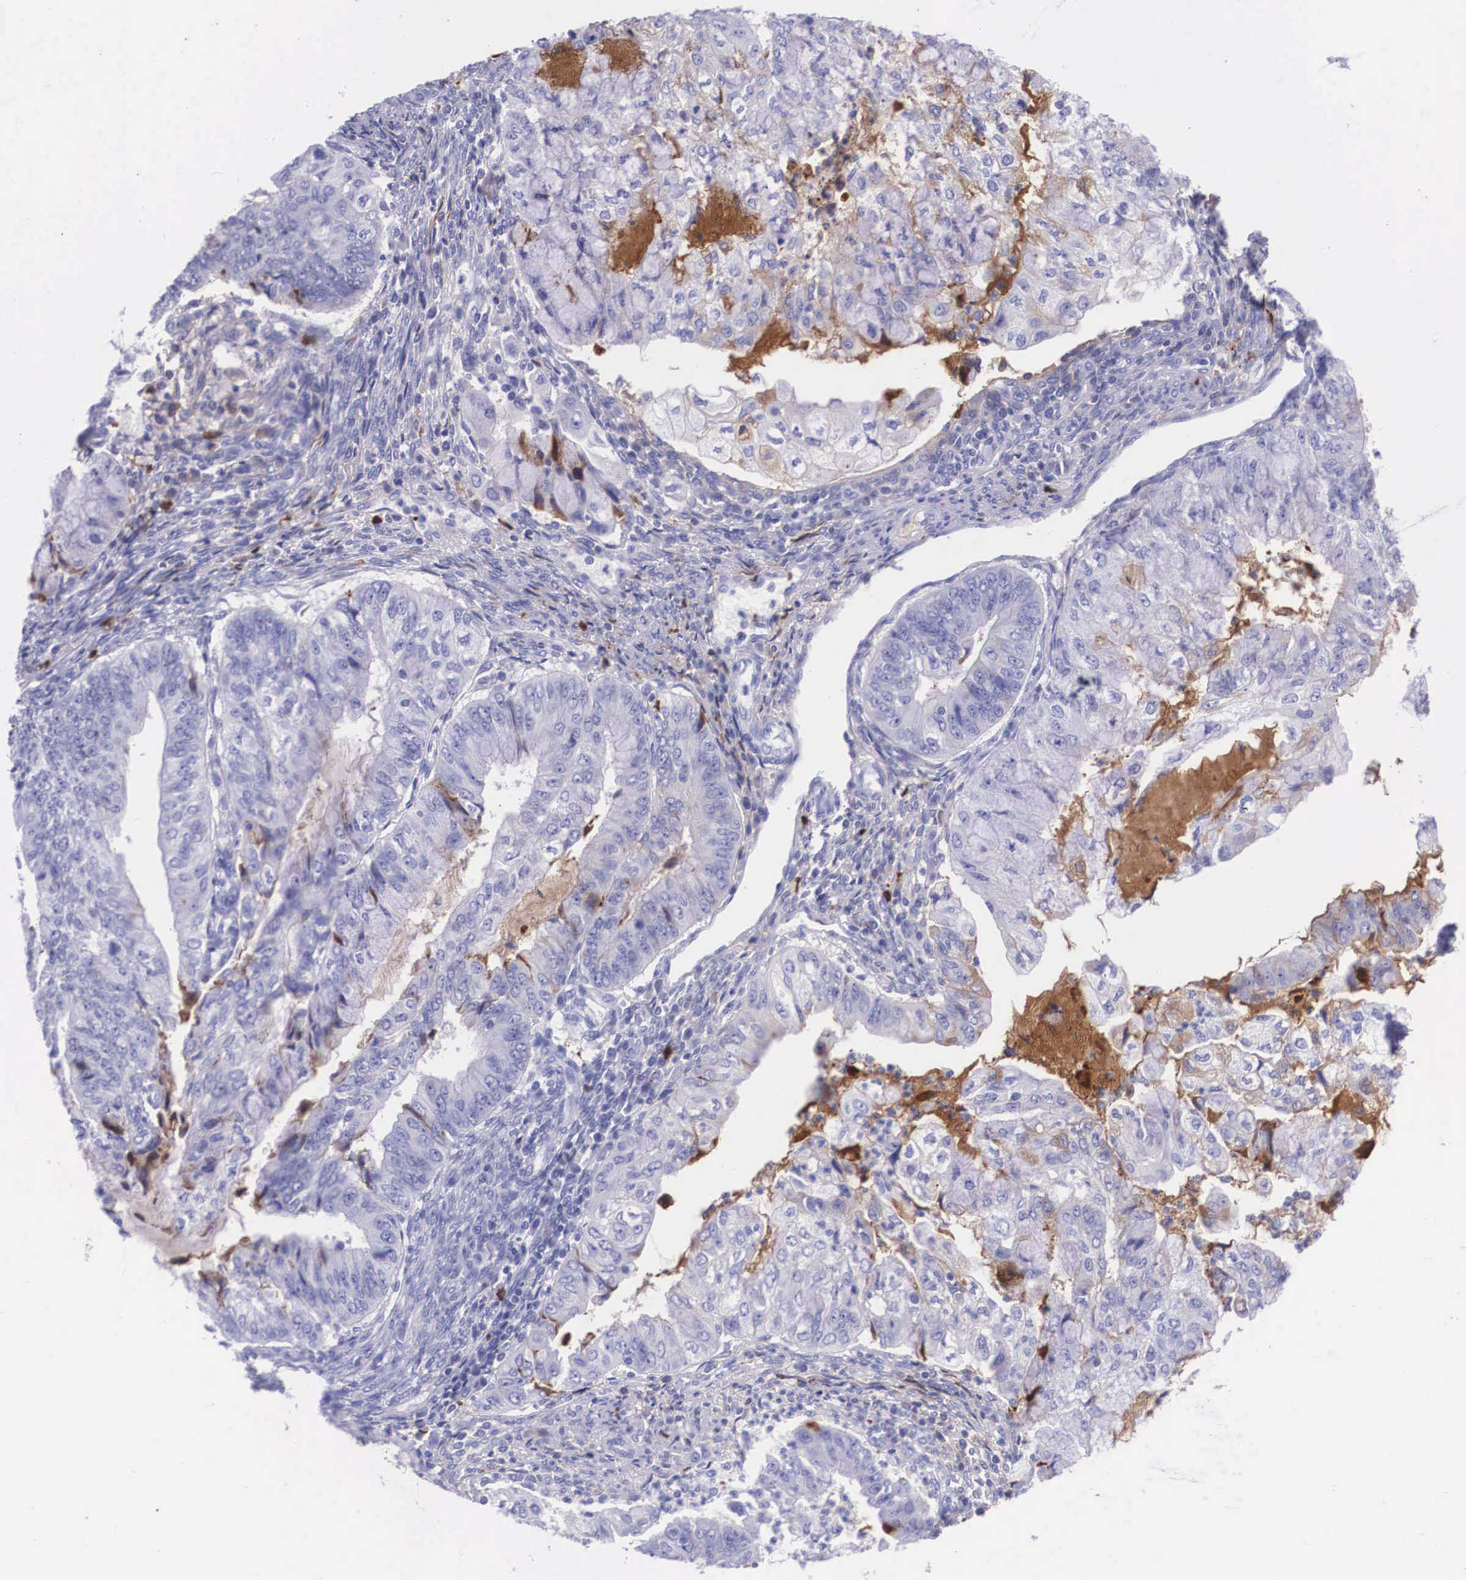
{"staining": {"intensity": "negative", "quantity": "none", "location": "none"}, "tissue": "endometrial cancer", "cell_type": "Tumor cells", "image_type": "cancer", "snomed": [{"axis": "morphology", "description": "Adenocarcinoma, NOS"}, {"axis": "topography", "description": "Endometrium"}], "caption": "IHC of endometrial adenocarcinoma demonstrates no positivity in tumor cells.", "gene": "PLG", "patient": {"sex": "female", "age": 75}}